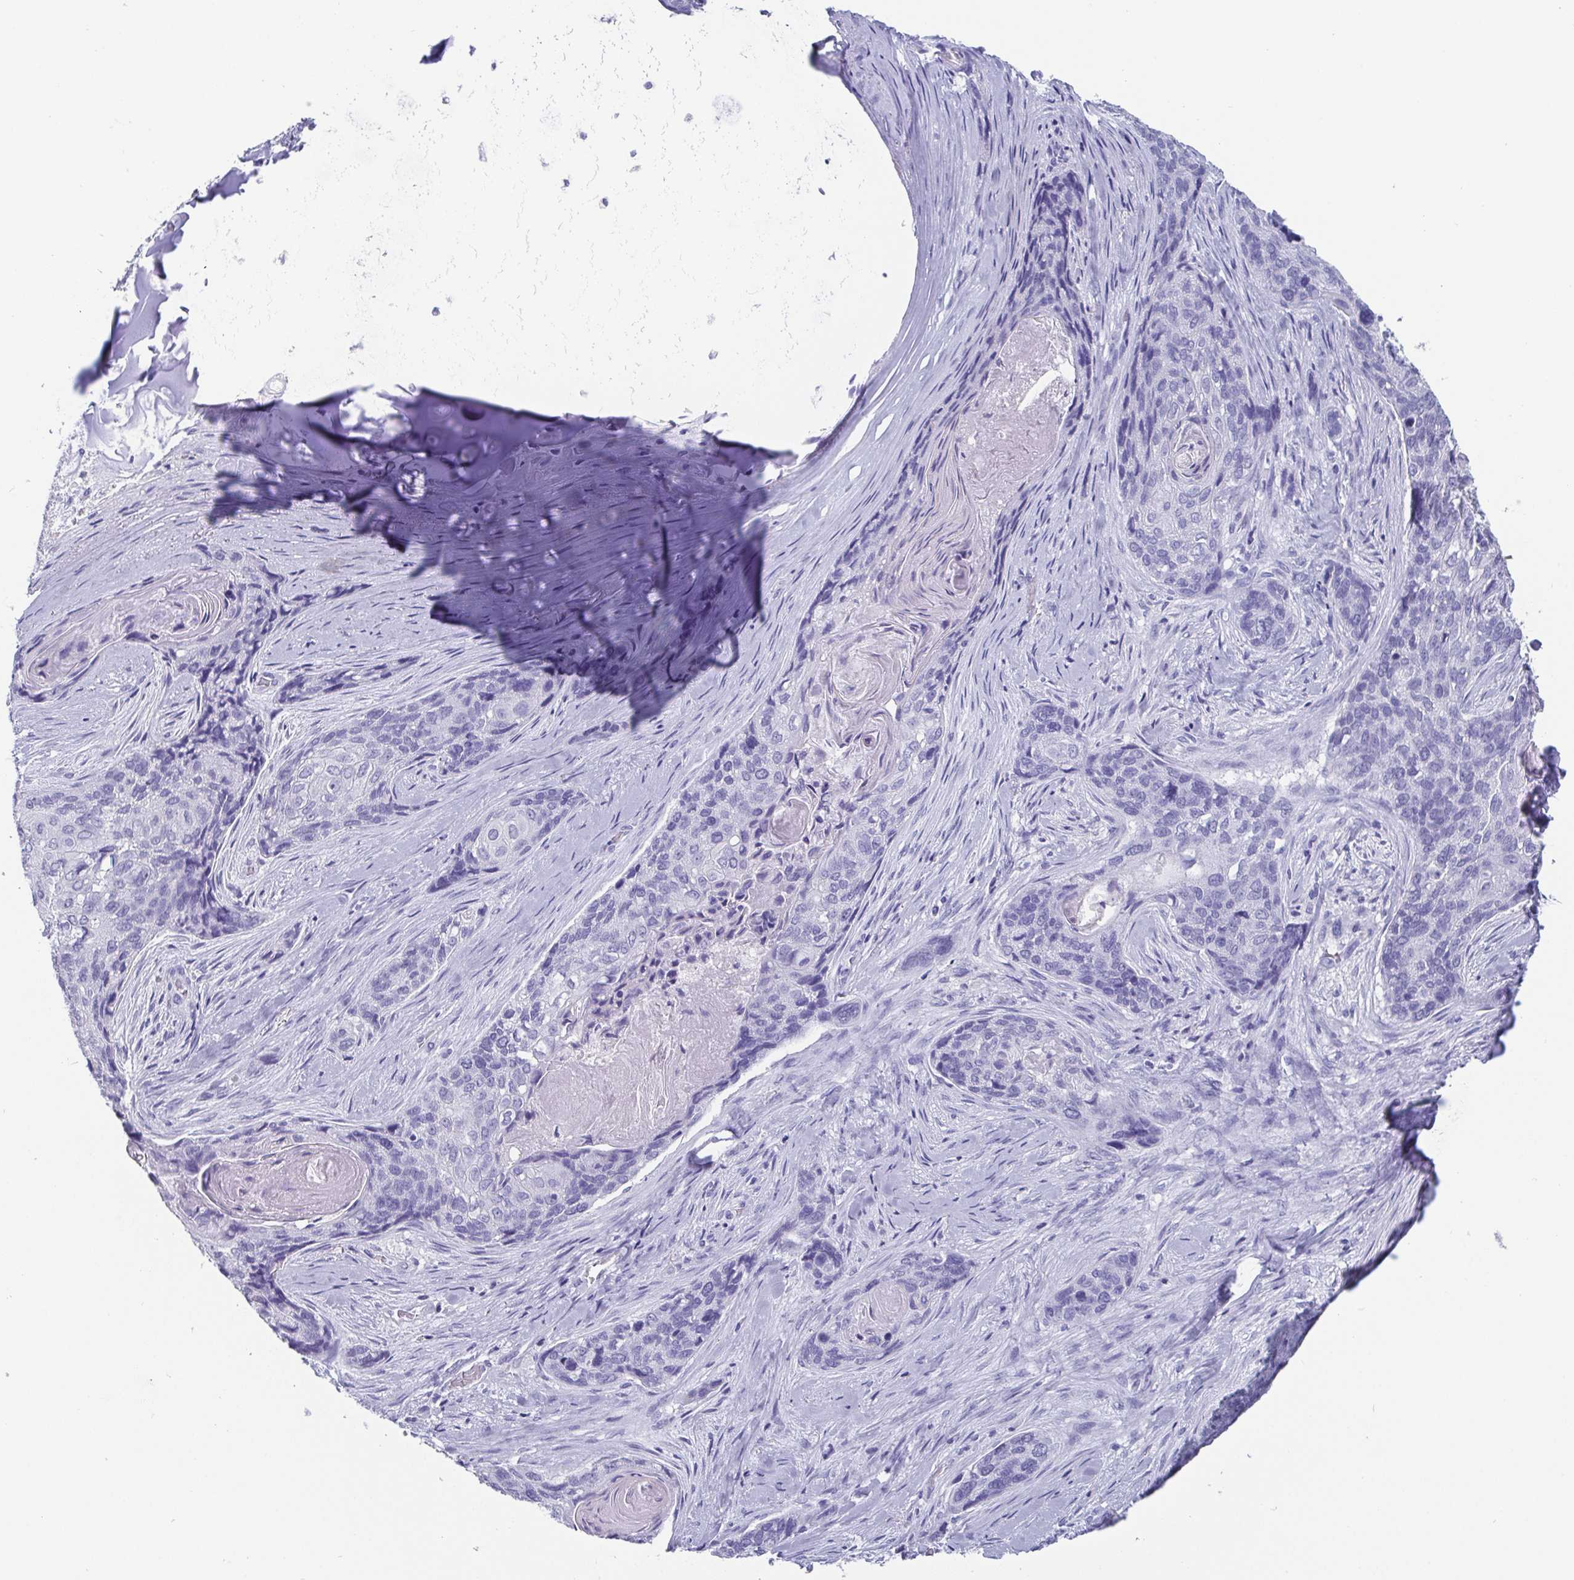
{"staining": {"intensity": "negative", "quantity": "none", "location": "none"}, "tissue": "lung cancer", "cell_type": "Tumor cells", "image_type": "cancer", "snomed": [{"axis": "morphology", "description": "Squamous cell carcinoma, NOS"}, {"axis": "morphology", "description": "Squamous cell carcinoma, metastatic, NOS"}, {"axis": "topography", "description": "Lymph node"}, {"axis": "topography", "description": "Lung"}], "caption": "Immunohistochemistry micrograph of human lung cancer (squamous cell carcinoma) stained for a protein (brown), which reveals no positivity in tumor cells.", "gene": "SCGN", "patient": {"sex": "male", "age": 41}}